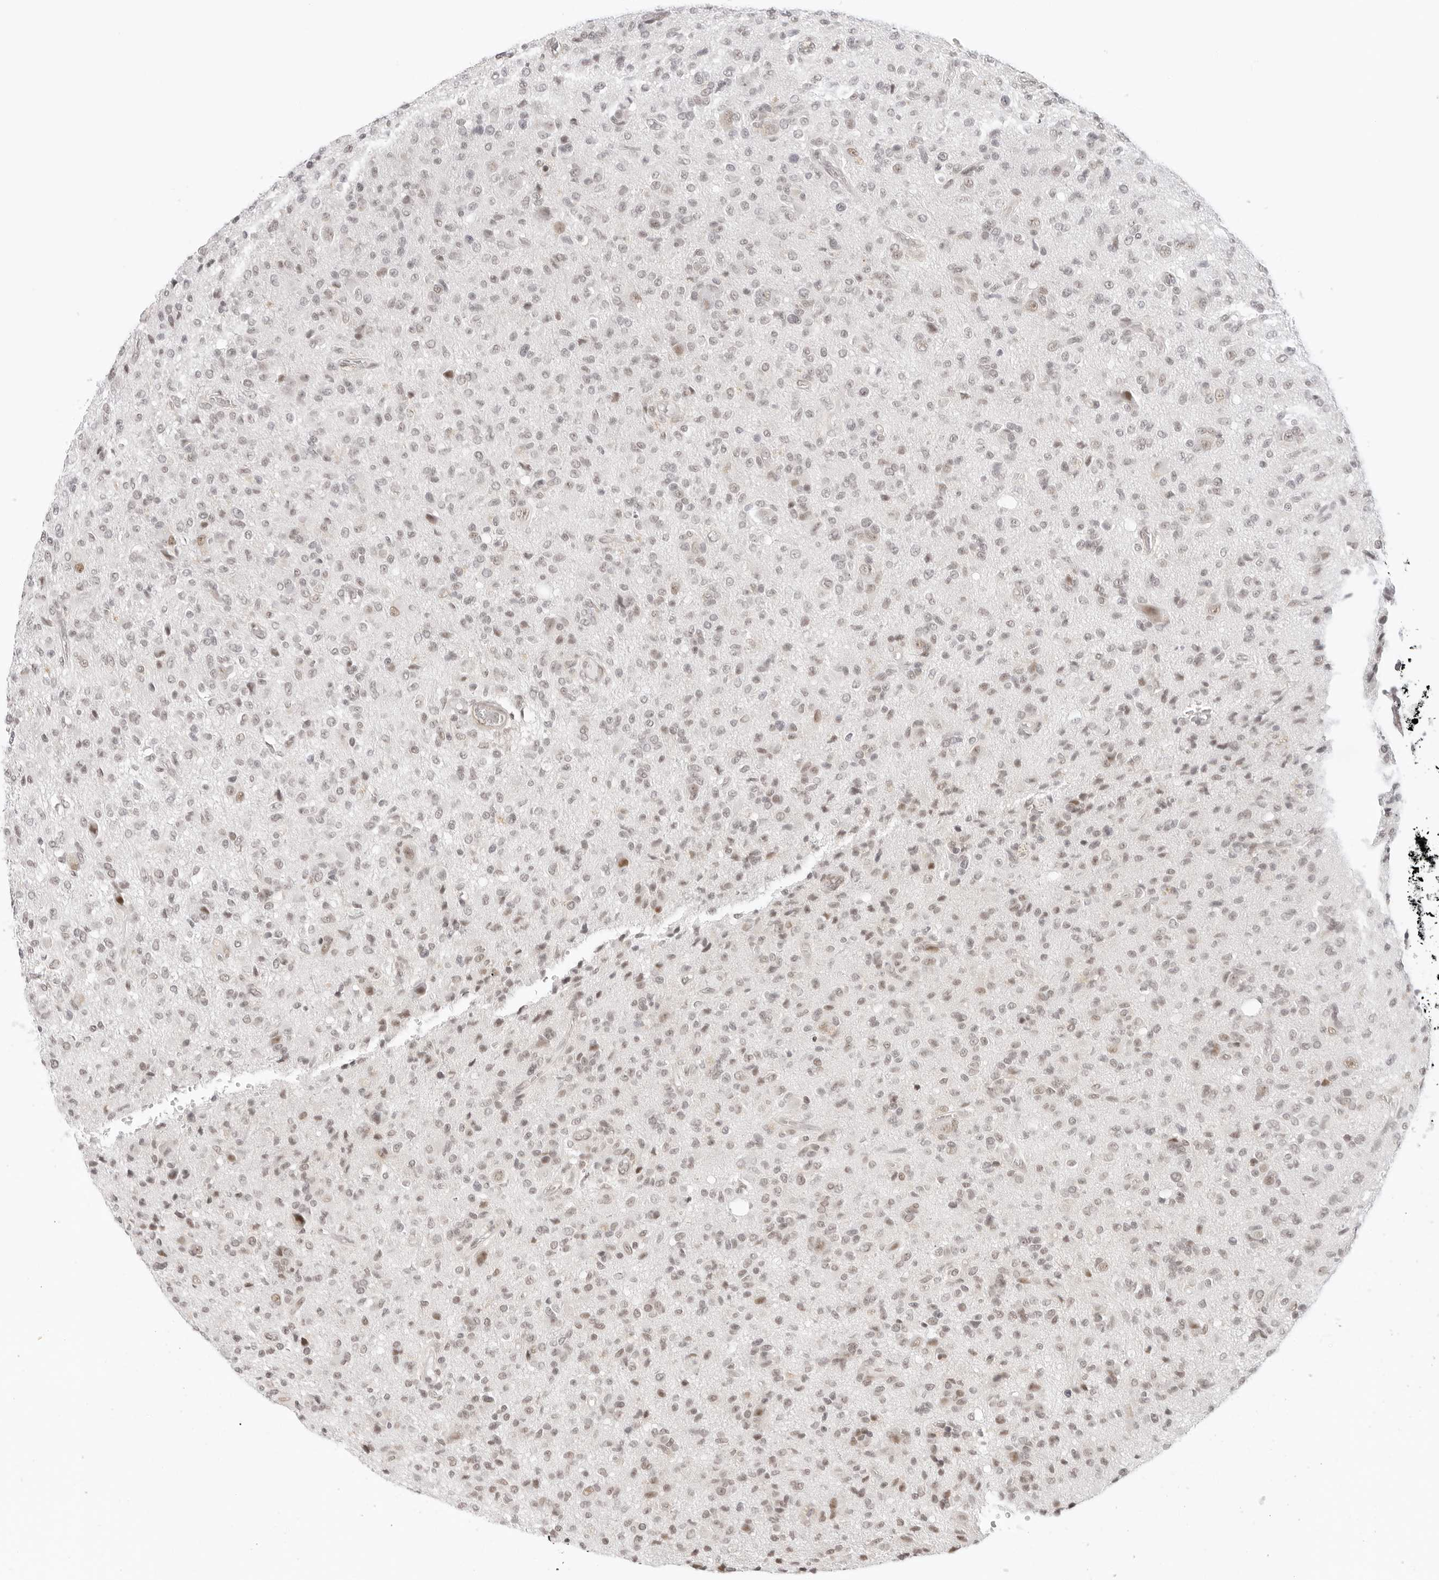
{"staining": {"intensity": "weak", "quantity": "25%-75%", "location": "nuclear"}, "tissue": "glioma", "cell_type": "Tumor cells", "image_type": "cancer", "snomed": [{"axis": "morphology", "description": "Glioma, malignant, High grade"}, {"axis": "topography", "description": "Brain"}], "caption": "An image of malignant high-grade glioma stained for a protein exhibits weak nuclear brown staining in tumor cells. The protein of interest is shown in brown color, while the nuclei are stained blue.", "gene": "TCIM", "patient": {"sex": "female", "age": 57}}